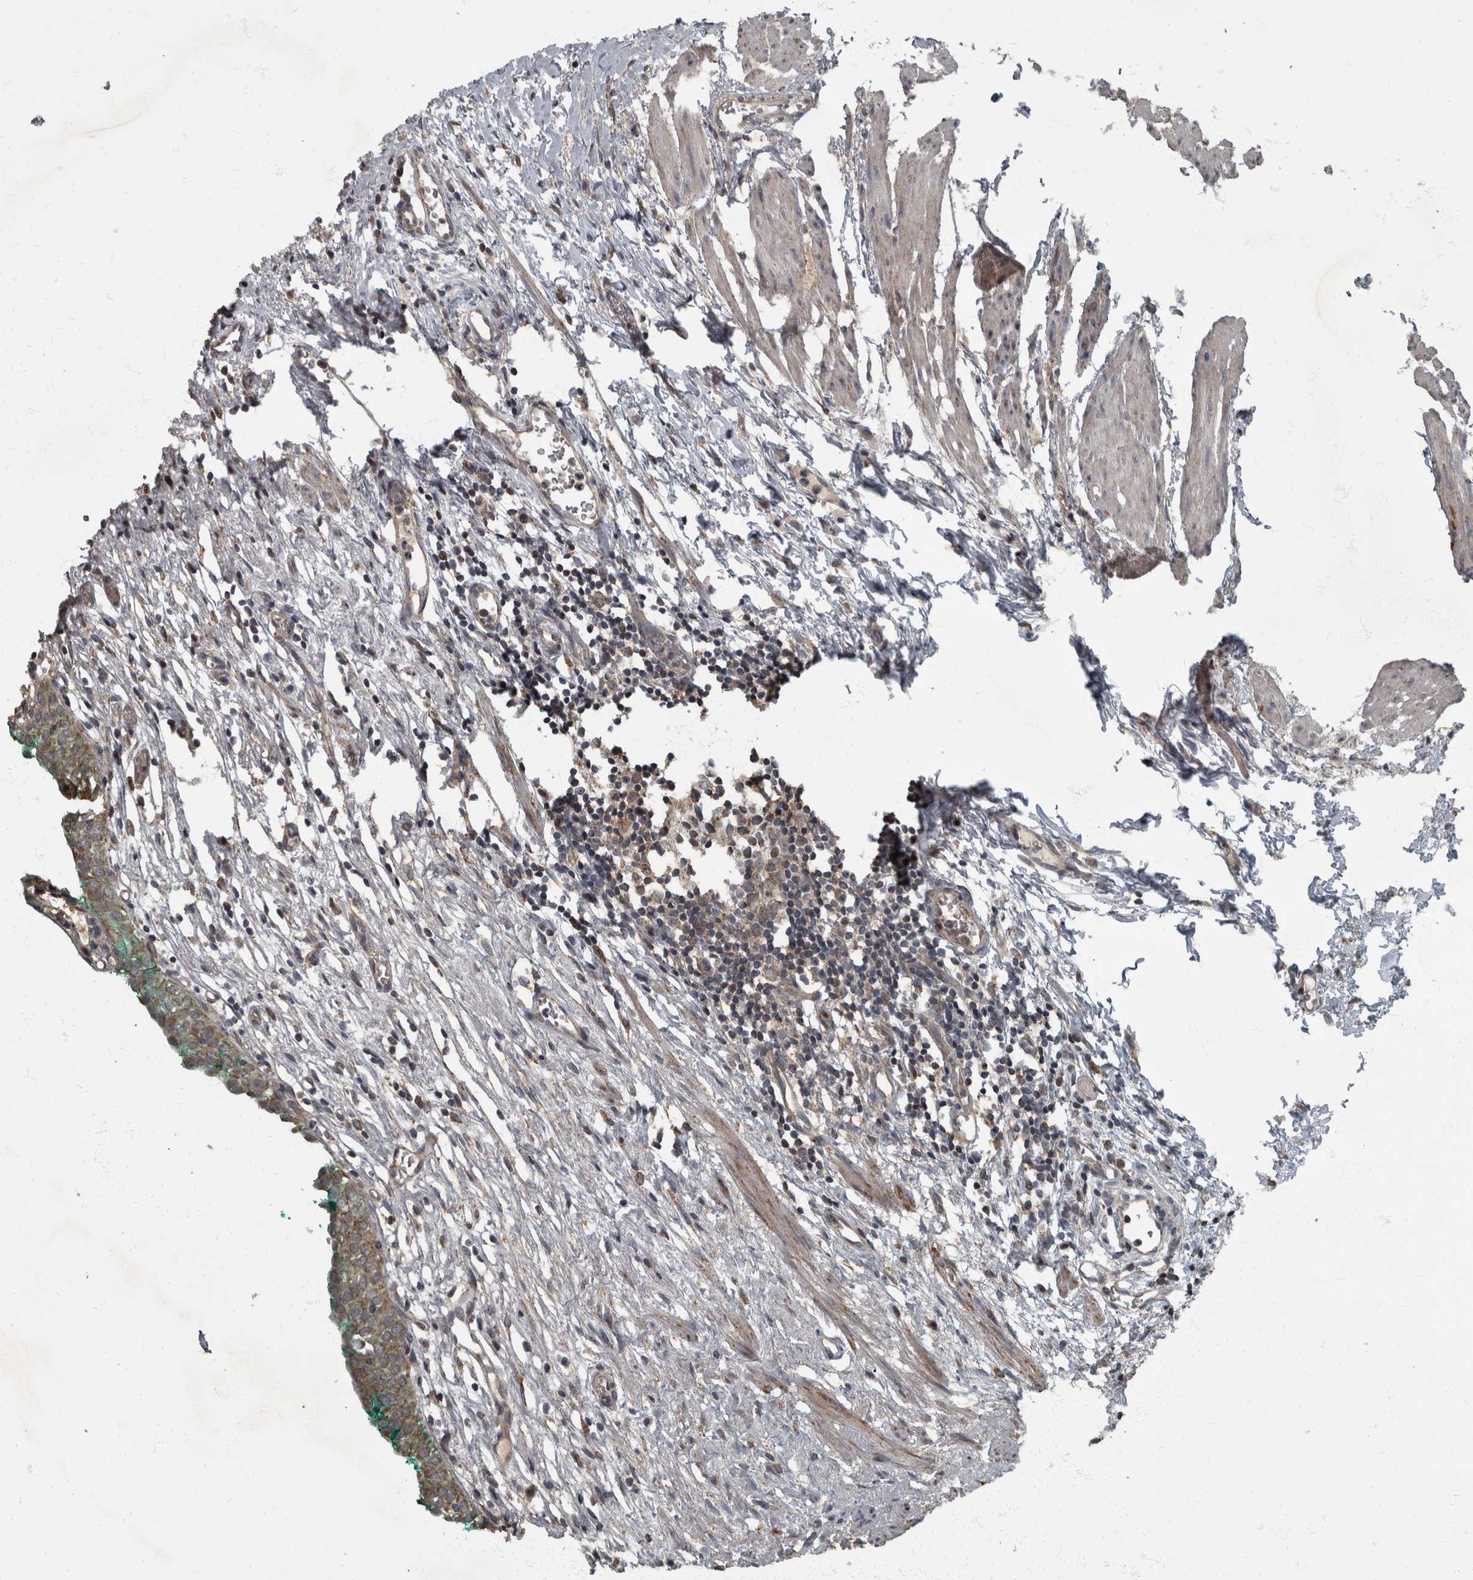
{"staining": {"intensity": "moderate", "quantity": ">75%", "location": "cytoplasmic/membranous"}, "tissue": "urinary bladder", "cell_type": "Urothelial cells", "image_type": "normal", "snomed": [{"axis": "morphology", "description": "Normal tissue, NOS"}, {"axis": "morphology", "description": "Urothelial carcinoma, High grade"}, {"axis": "topography", "description": "Urinary bladder"}], "caption": "Immunohistochemistry of benign urinary bladder exhibits medium levels of moderate cytoplasmic/membranous positivity in approximately >75% of urothelial cells. (Stains: DAB (3,3'-diaminobenzidine) in brown, nuclei in blue, Microscopy: brightfield microscopy at high magnification).", "gene": "RABGGTB", "patient": {"sex": "female", "age": 60}}